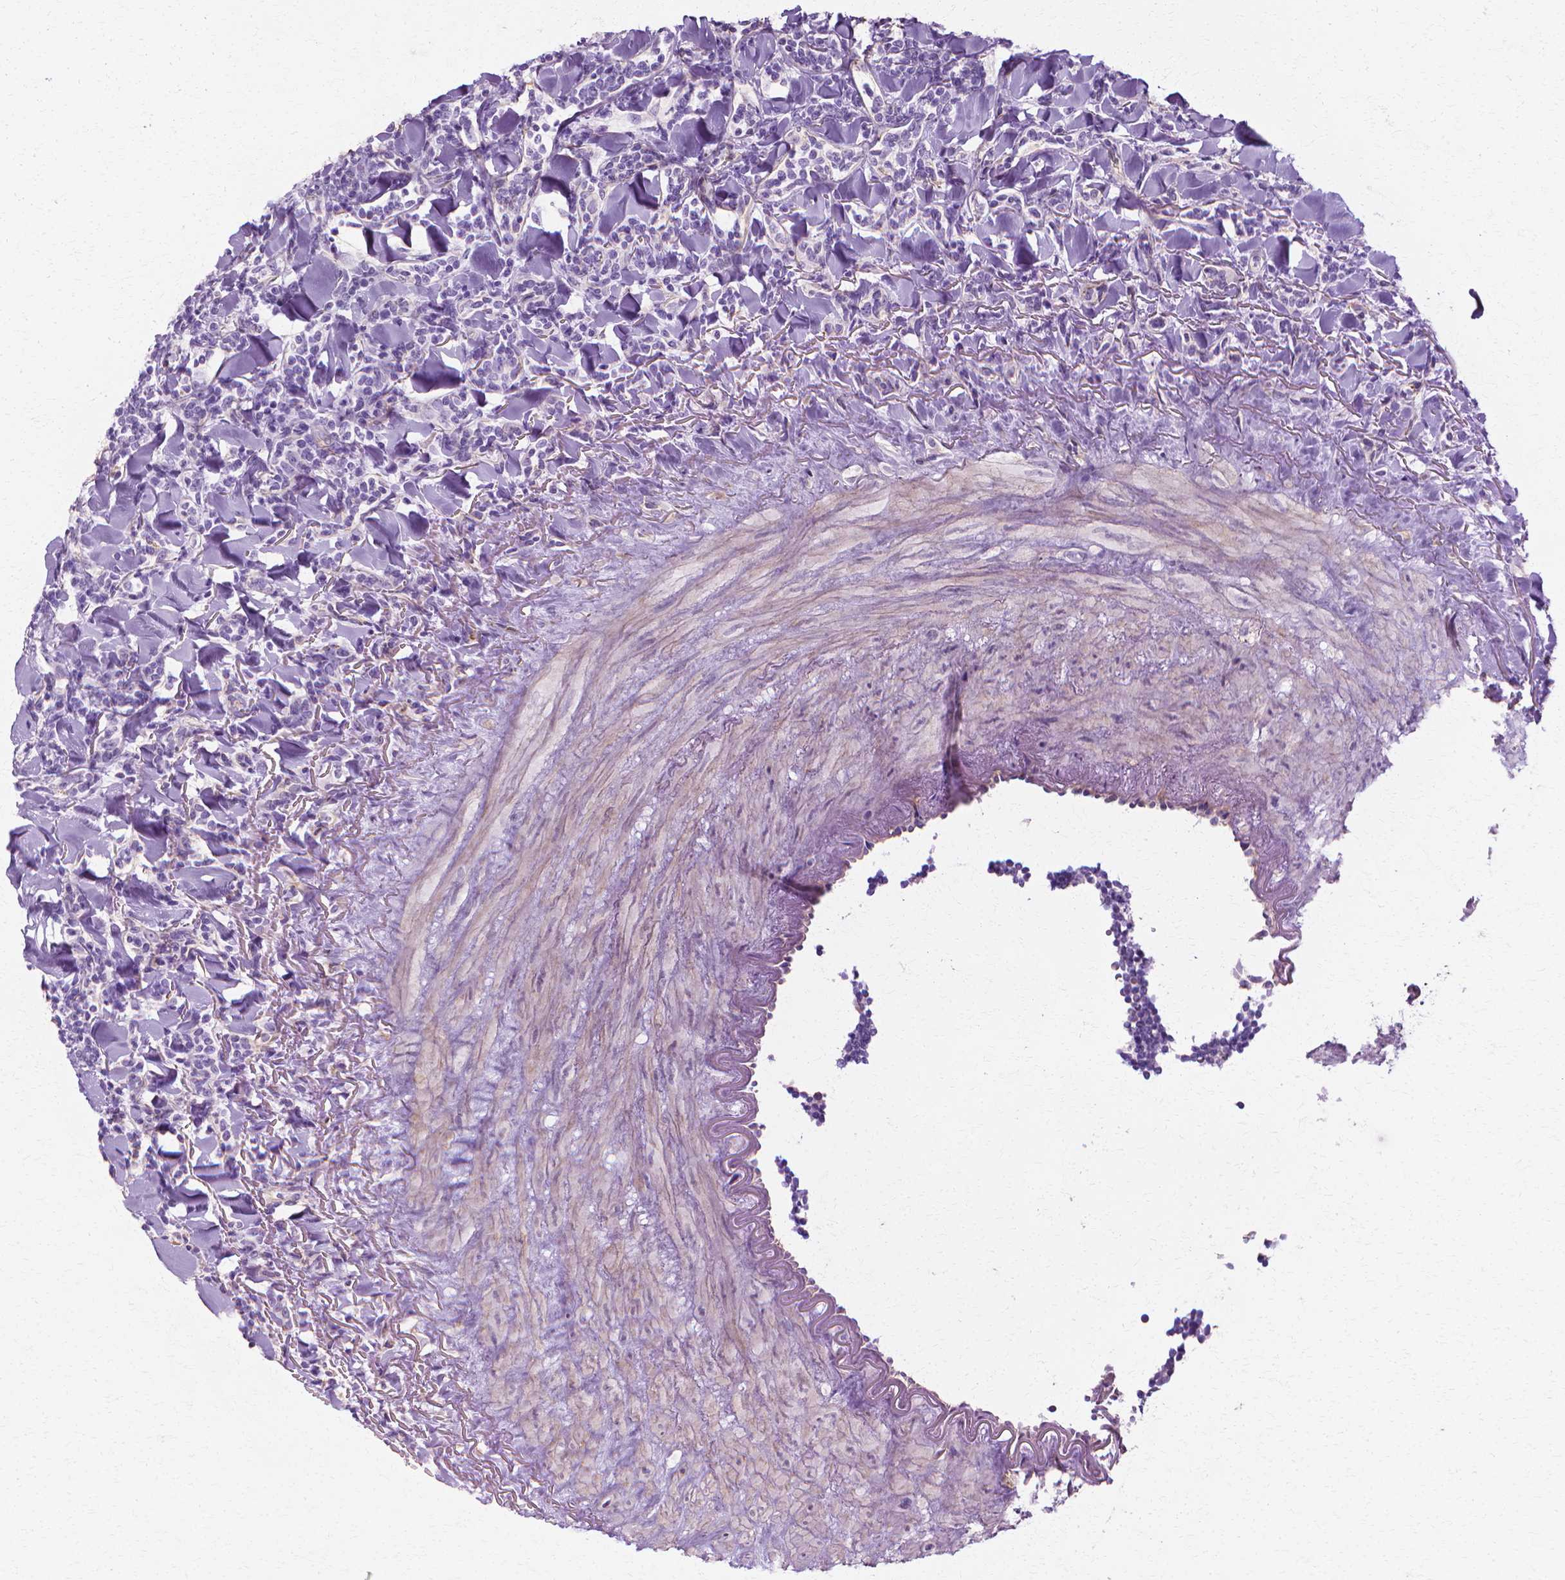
{"staining": {"intensity": "negative", "quantity": "none", "location": "none"}, "tissue": "lymphoma", "cell_type": "Tumor cells", "image_type": "cancer", "snomed": [{"axis": "morphology", "description": "Malignant lymphoma, non-Hodgkin's type, Low grade"}, {"axis": "topography", "description": "Lymph node"}], "caption": "IHC of human low-grade malignant lymphoma, non-Hodgkin's type displays no positivity in tumor cells.", "gene": "CFAP157", "patient": {"sex": "female", "age": 56}}